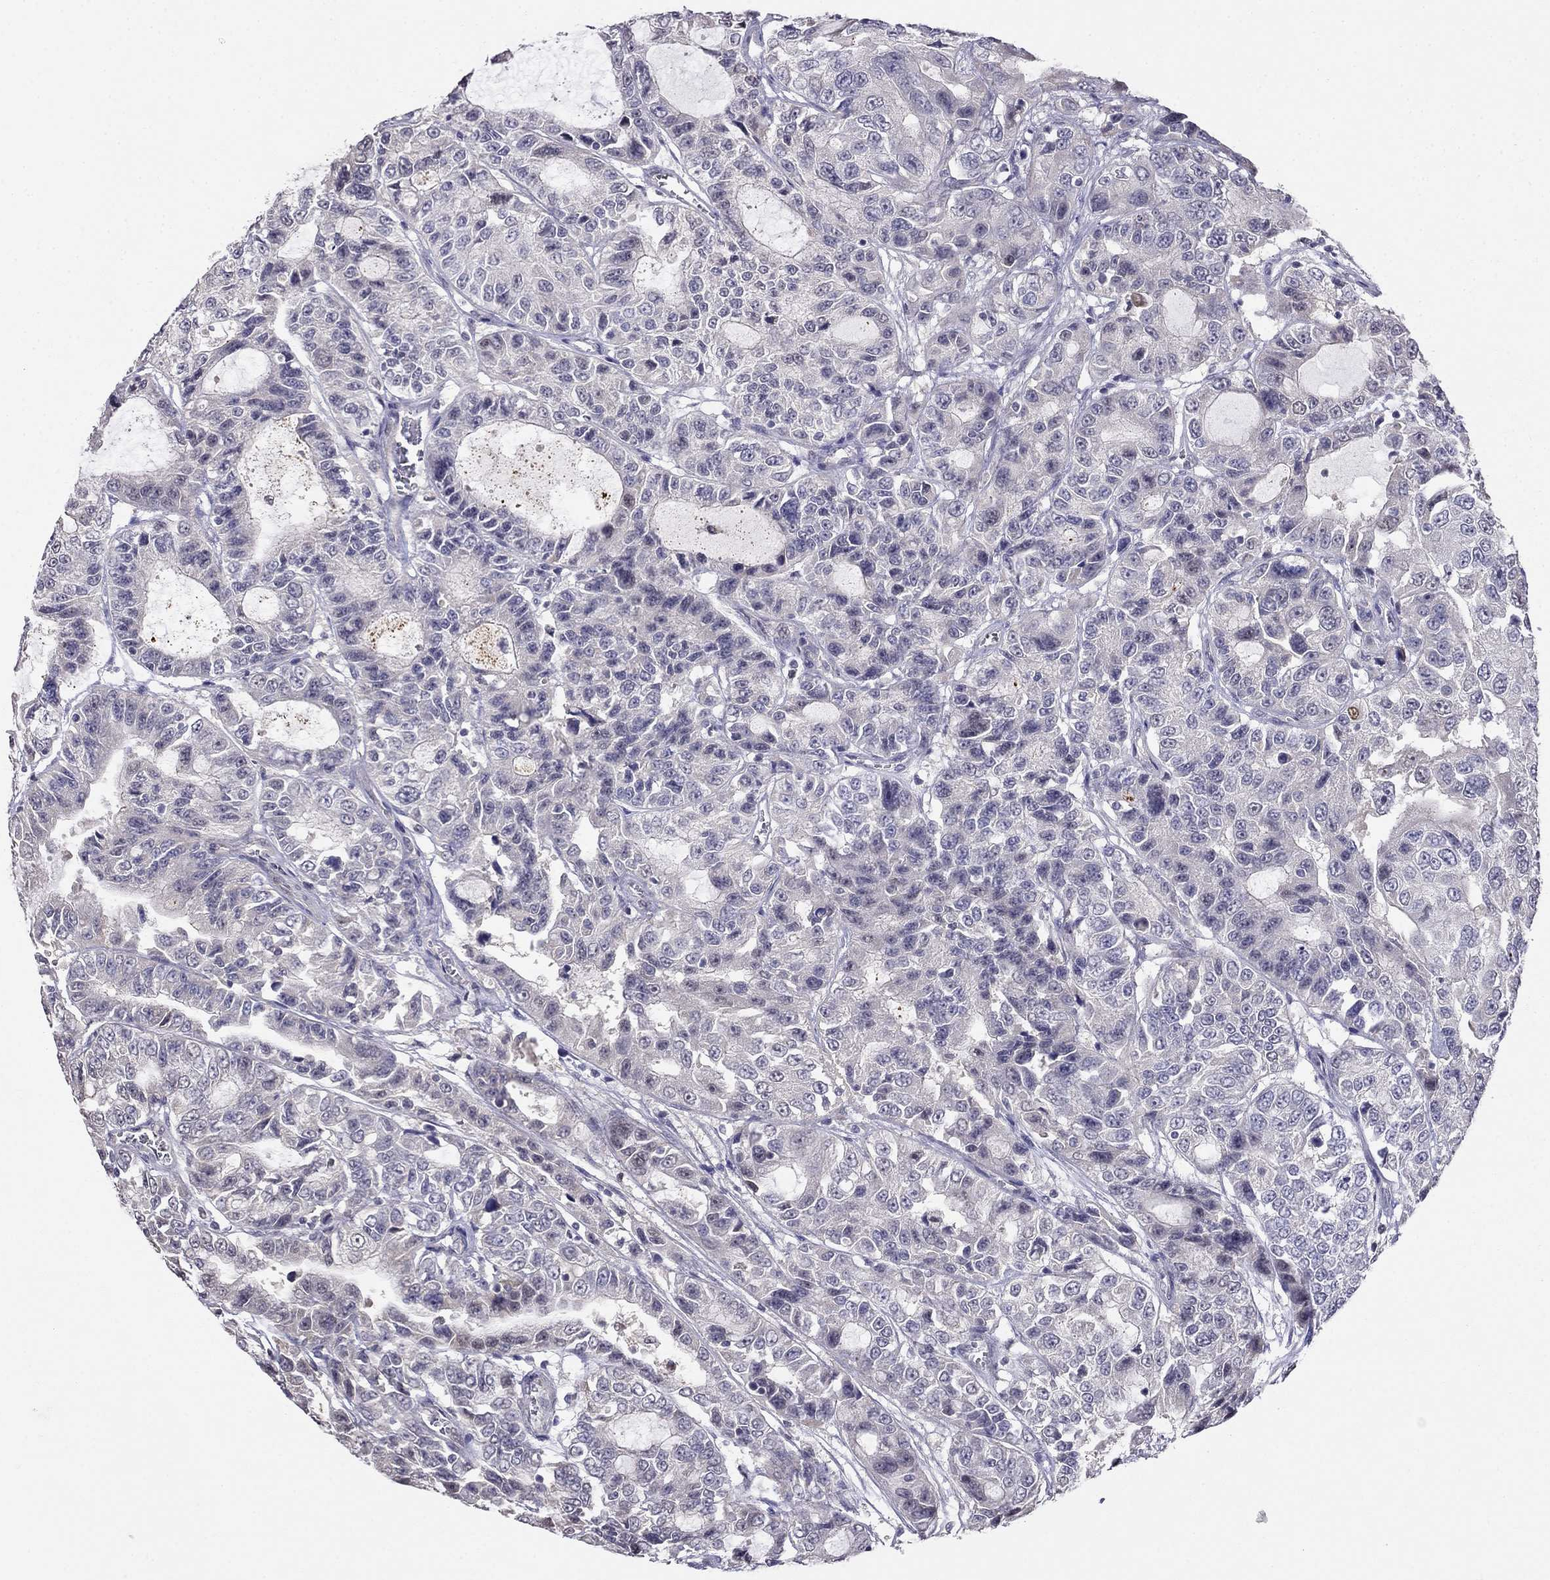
{"staining": {"intensity": "negative", "quantity": "none", "location": "none"}, "tissue": "urothelial cancer", "cell_type": "Tumor cells", "image_type": "cancer", "snomed": [{"axis": "morphology", "description": "Urothelial carcinoma, NOS"}, {"axis": "morphology", "description": "Urothelial carcinoma, High grade"}, {"axis": "topography", "description": "Urinary bladder"}], "caption": "Histopathology image shows no significant protein staining in tumor cells of urothelial cancer. (Immunohistochemistry, brightfield microscopy, high magnification).", "gene": "LRRC39", "patient": {"sex": "female", "age": 73}}